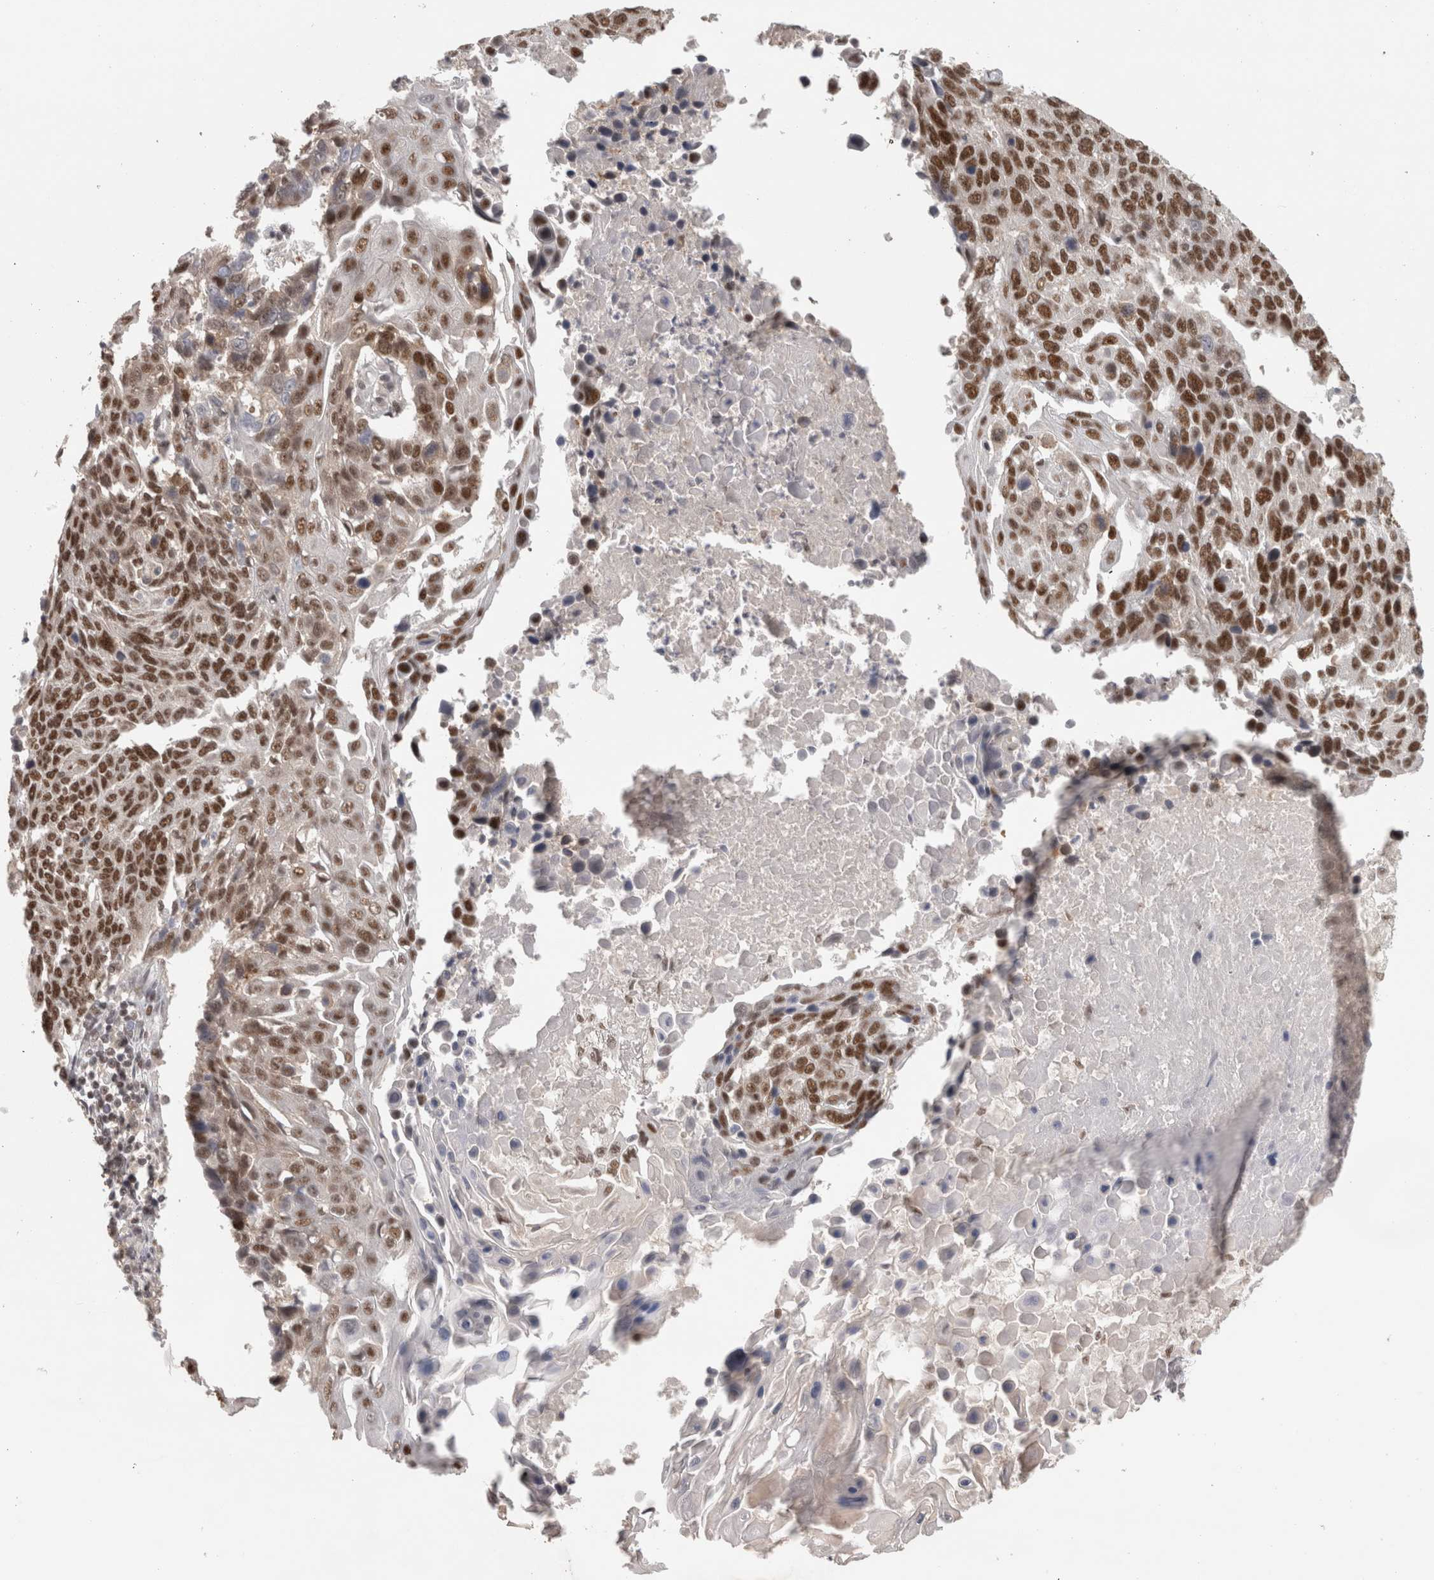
{"staining": {"intensity": "strong", "quantity": ">75%", "location": "nuclear"}, "tissue": "lung cancer", "cell_type": "Tumor cells", "image_type": "cancer", "snomed": [{"axis": "morphology", "description": "Squamous cell carcinoma, NOS"}, {"axis": "topography", "description": "Lung"}], "caption": "Protein staining of lung cancer tissue displays strong nuclear positivity in about >75% of tumor cells. The staining was performed using DAB, with brown indicating positive protein expression. Nuclei are stained blue with hematoxylin.", "gene": "ZNF830", "patient": {"sex": "male", "age": 66}}